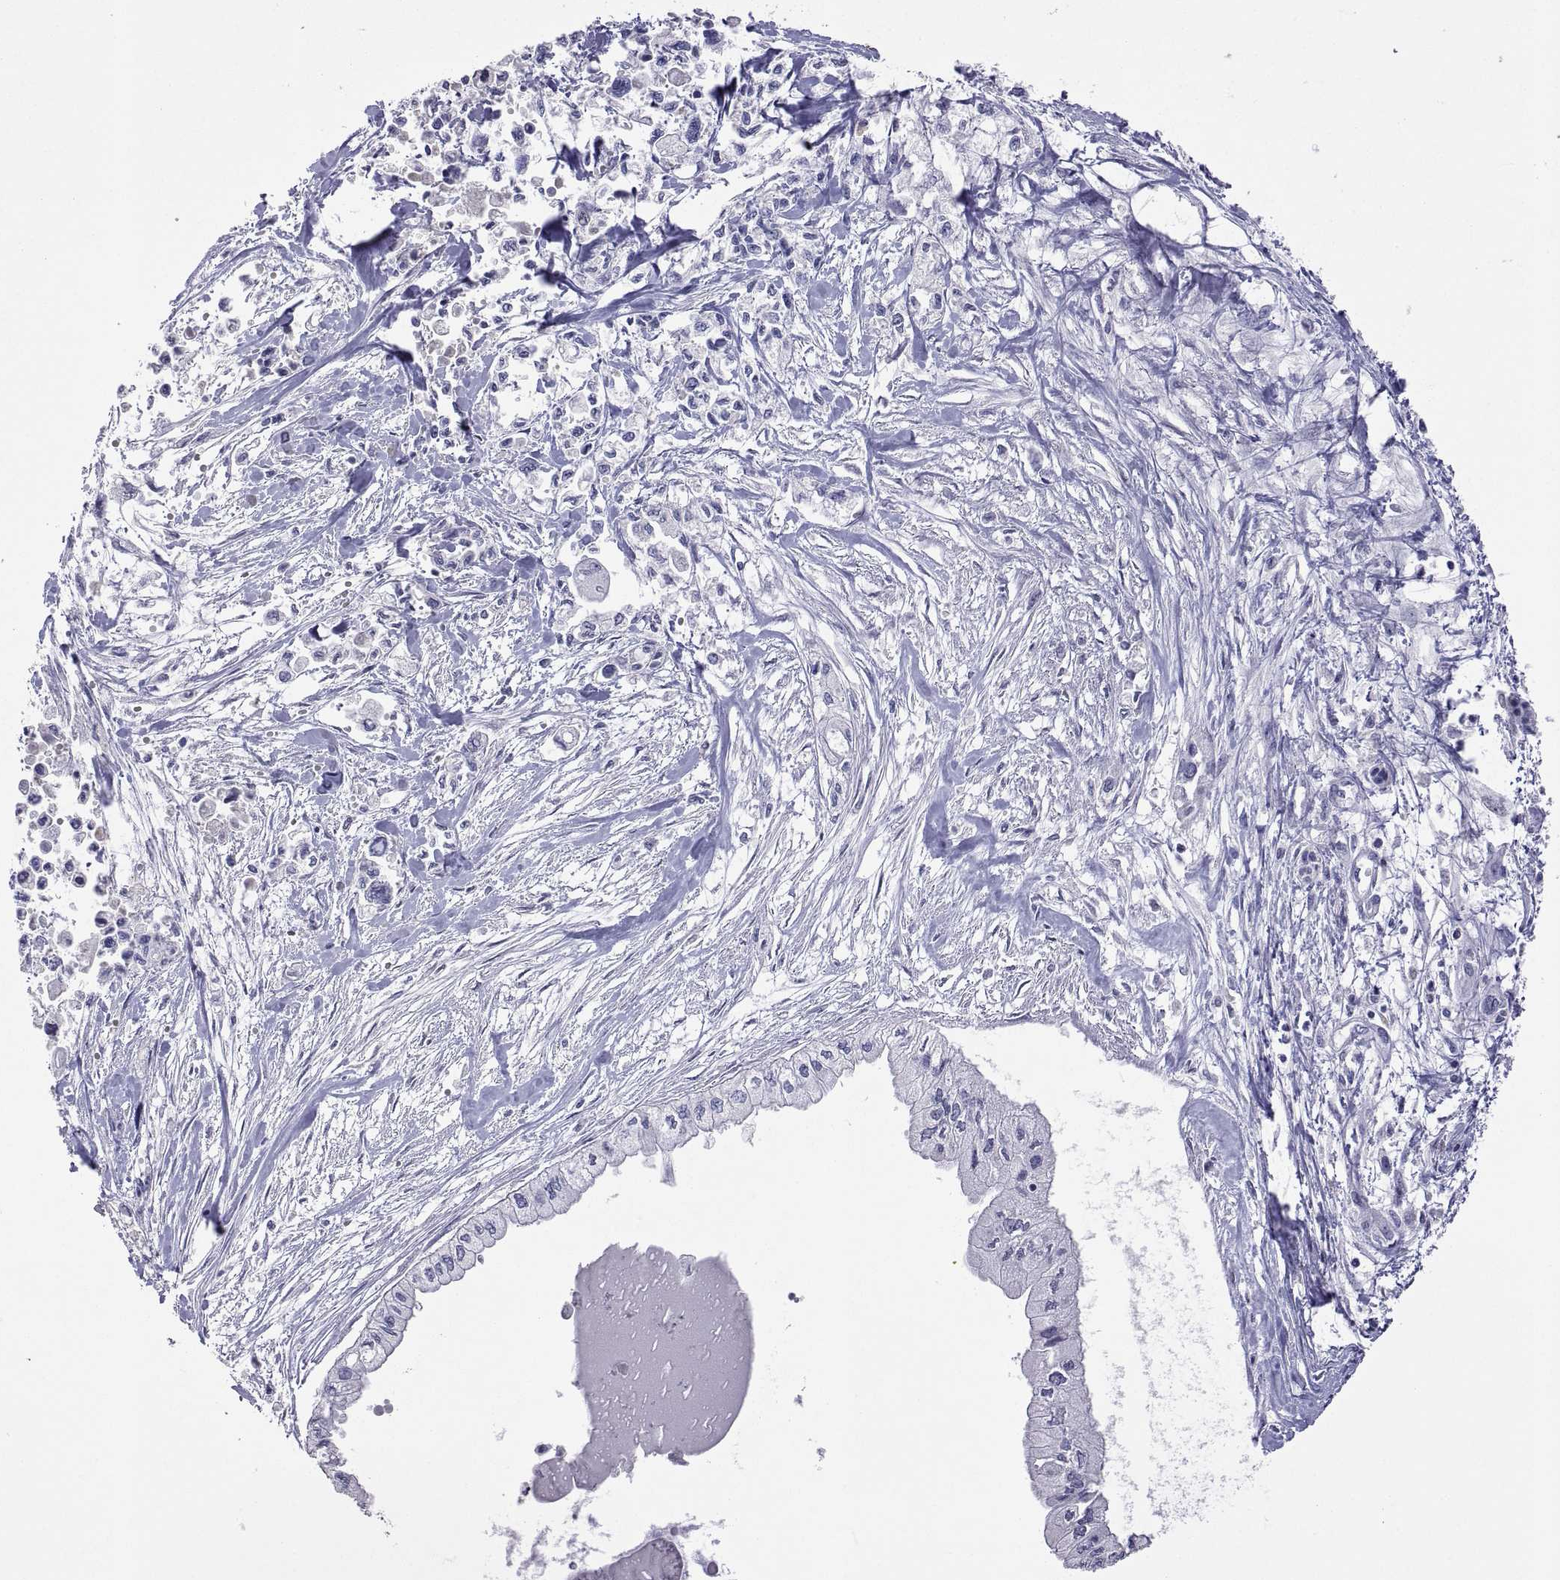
{"staining": {"intensity": "negative", "quantity": "none", "location": "none"}, "tissue": "pancreatic cancer", "cell_type": "Tumor cells", "image_type": "cancer", "snomed": [{"axis": "morphology", "description": "Adenocarcinoma, NOS"}, {"axis": "topography", "description": "Pancreas"}], "caption": "There is no significant positivity in tumor cells of pancreatic cancer.", "gene": "MS4A1", "patient": {"sex": "female", "age": 61}}